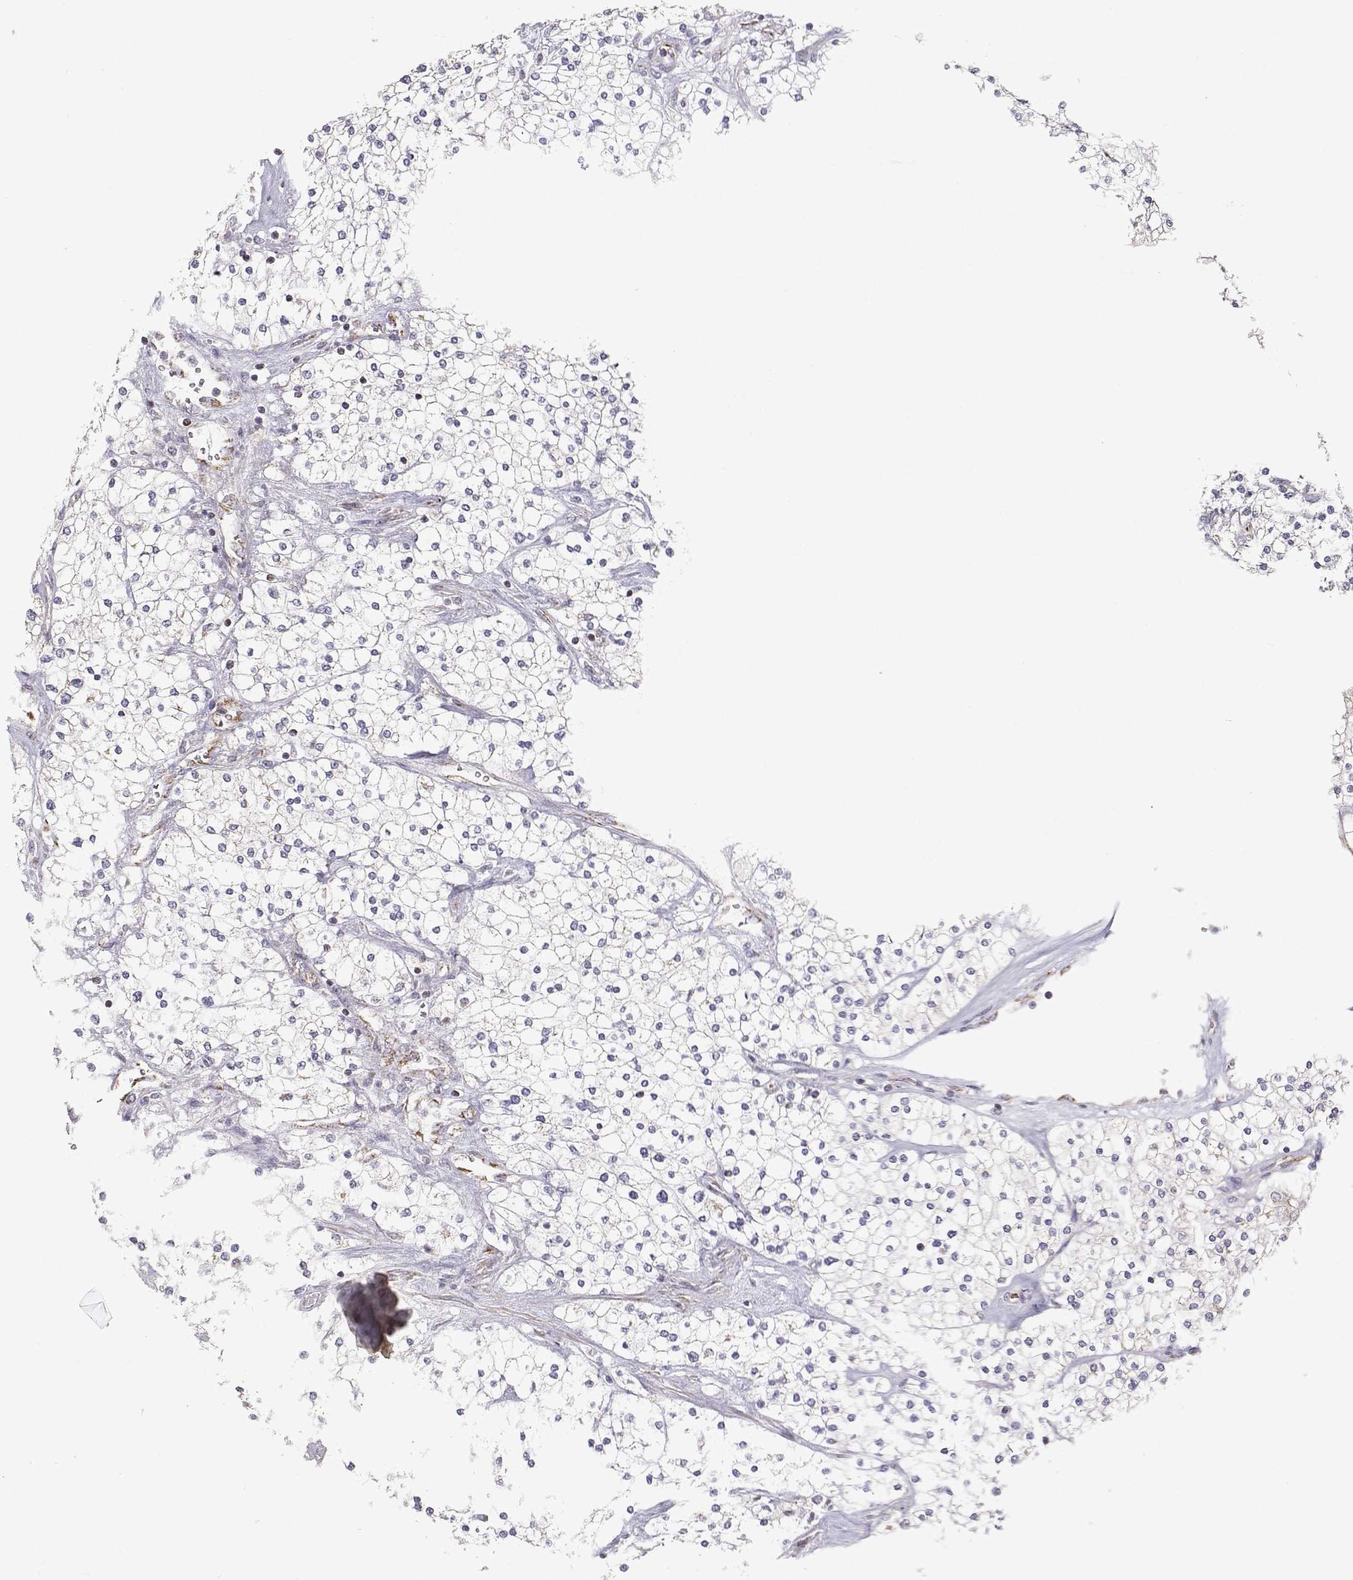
{"staining": {"intensity": "negative", "quantity": "none", "location": "none"}, "tissue": "renal cancer", "cell_type": "Tumor cells", "image_type": "cancer", "snomed": [{"axis": "morphology", "description": "Adenocarcinoma, NOS"}, {"axis": "topography", "description": "Kidney"}], "caption": "An IHC micrograph of renal cancer (adenocarcinoma) is shown. There is no staining in tumor cells of renal cancer (adenocarcinoma).", "gene": "EXOG", "patient": {"sex": "male", "age": 80}}